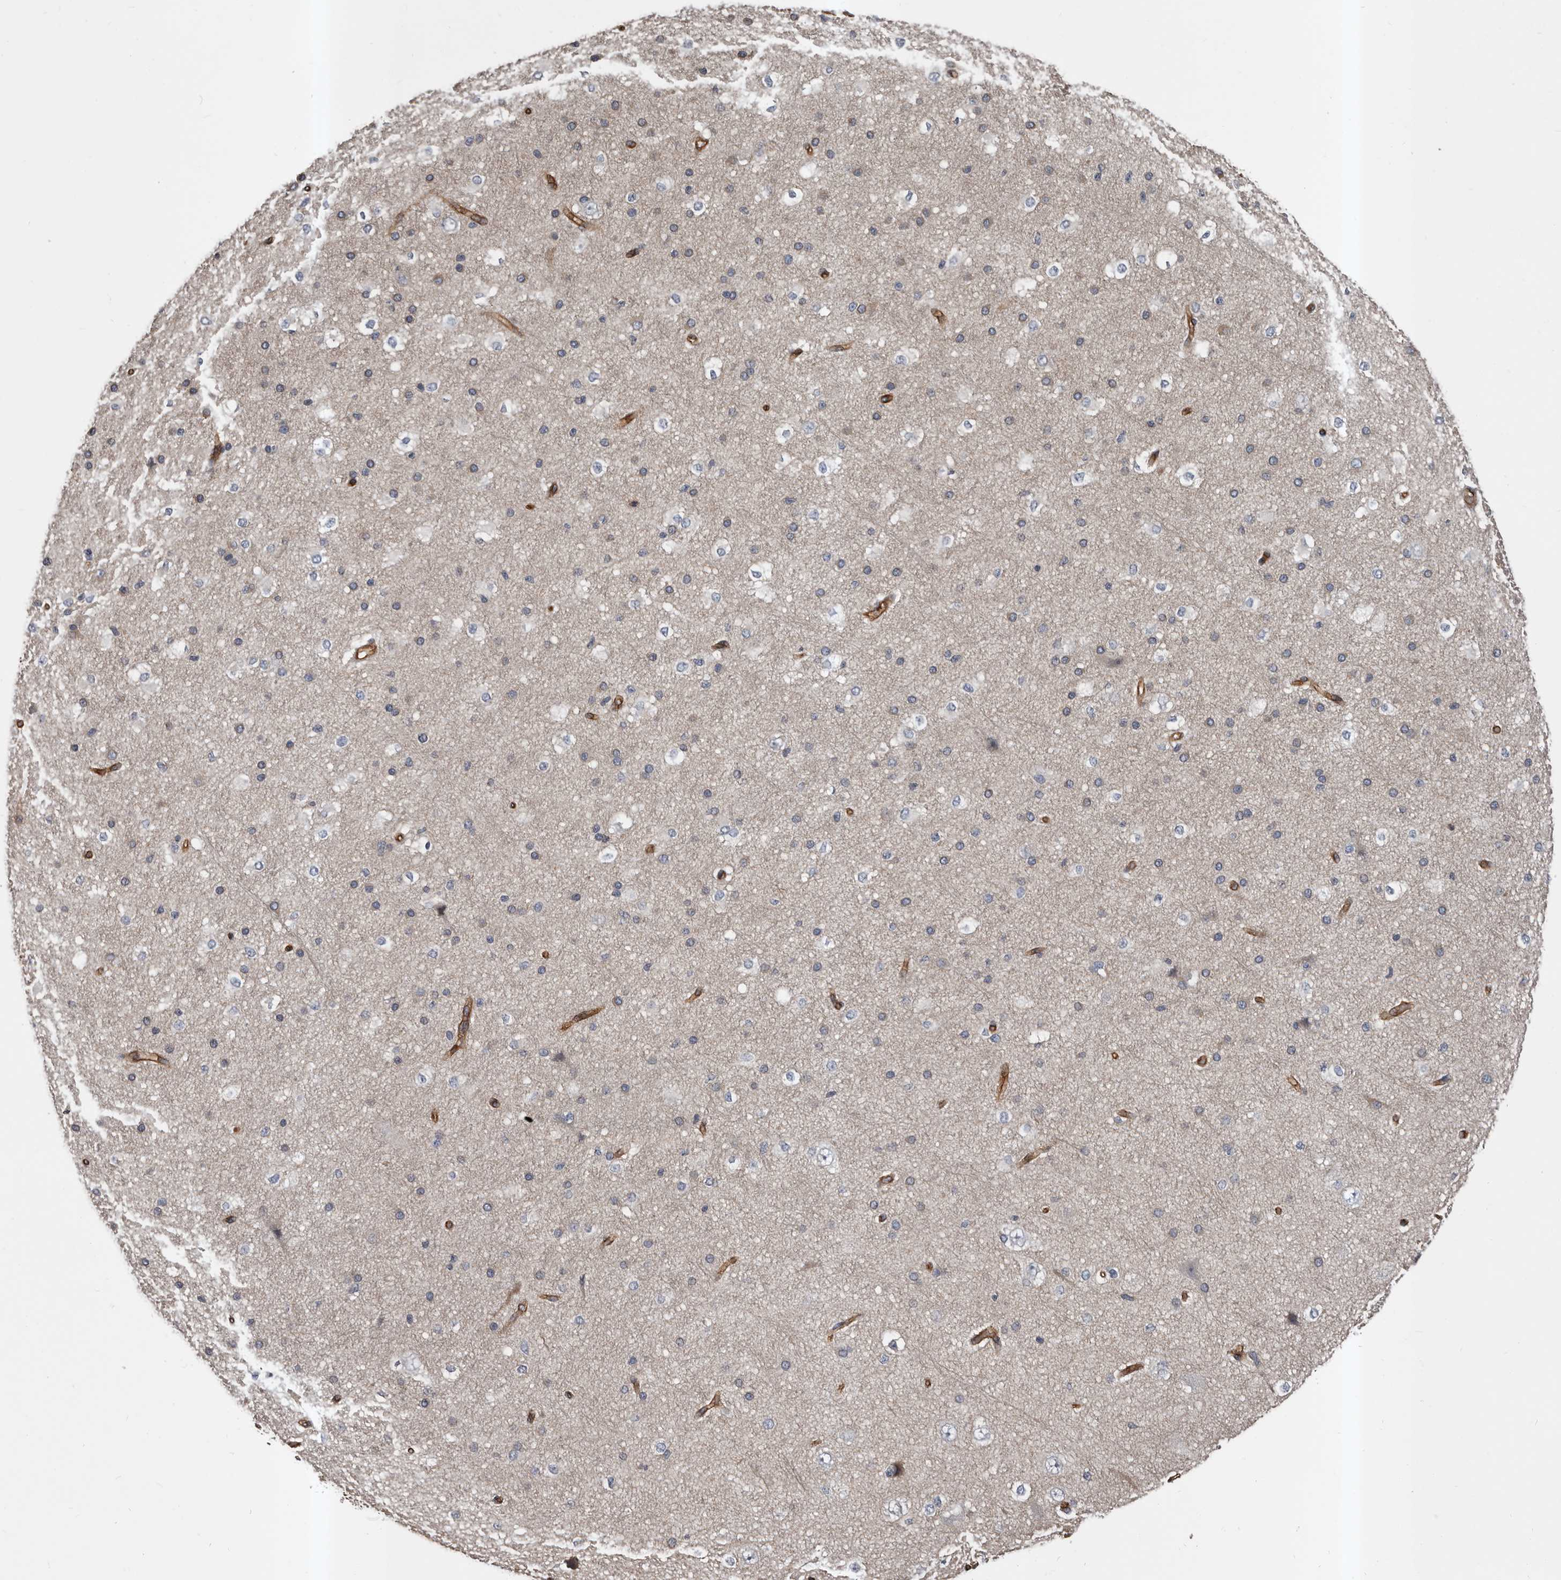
{"staining": {"intensity": "moderate", "quantity": "25%-75%", "location": "cytoplasmic/membranous"}, "tissue": "cerebral cortex", "cell_type": "Endothelial cells", "image_type": "normal", "snomed": [{"axis": "morphology", "description": "Normal tissue, NOS"}, {"axis": "morphology", "description": "Developmental malformation"}, {"axis": "topography", "description": "Cerebral cortex"}], "caption": "Cerebral cortex stained with immunohistochemistry reveals moderate cytoplasmic/membranous staining in approximately 25%-75% of endothelial cells. The staining was performed using DAB (3,3'-diaminobenzidine), with brown indicating positive protein expression. Nuclei are stained blue with hematoxylin.", "gene": "PNRC2", "patient": {"sex": "female", "age": 30}}